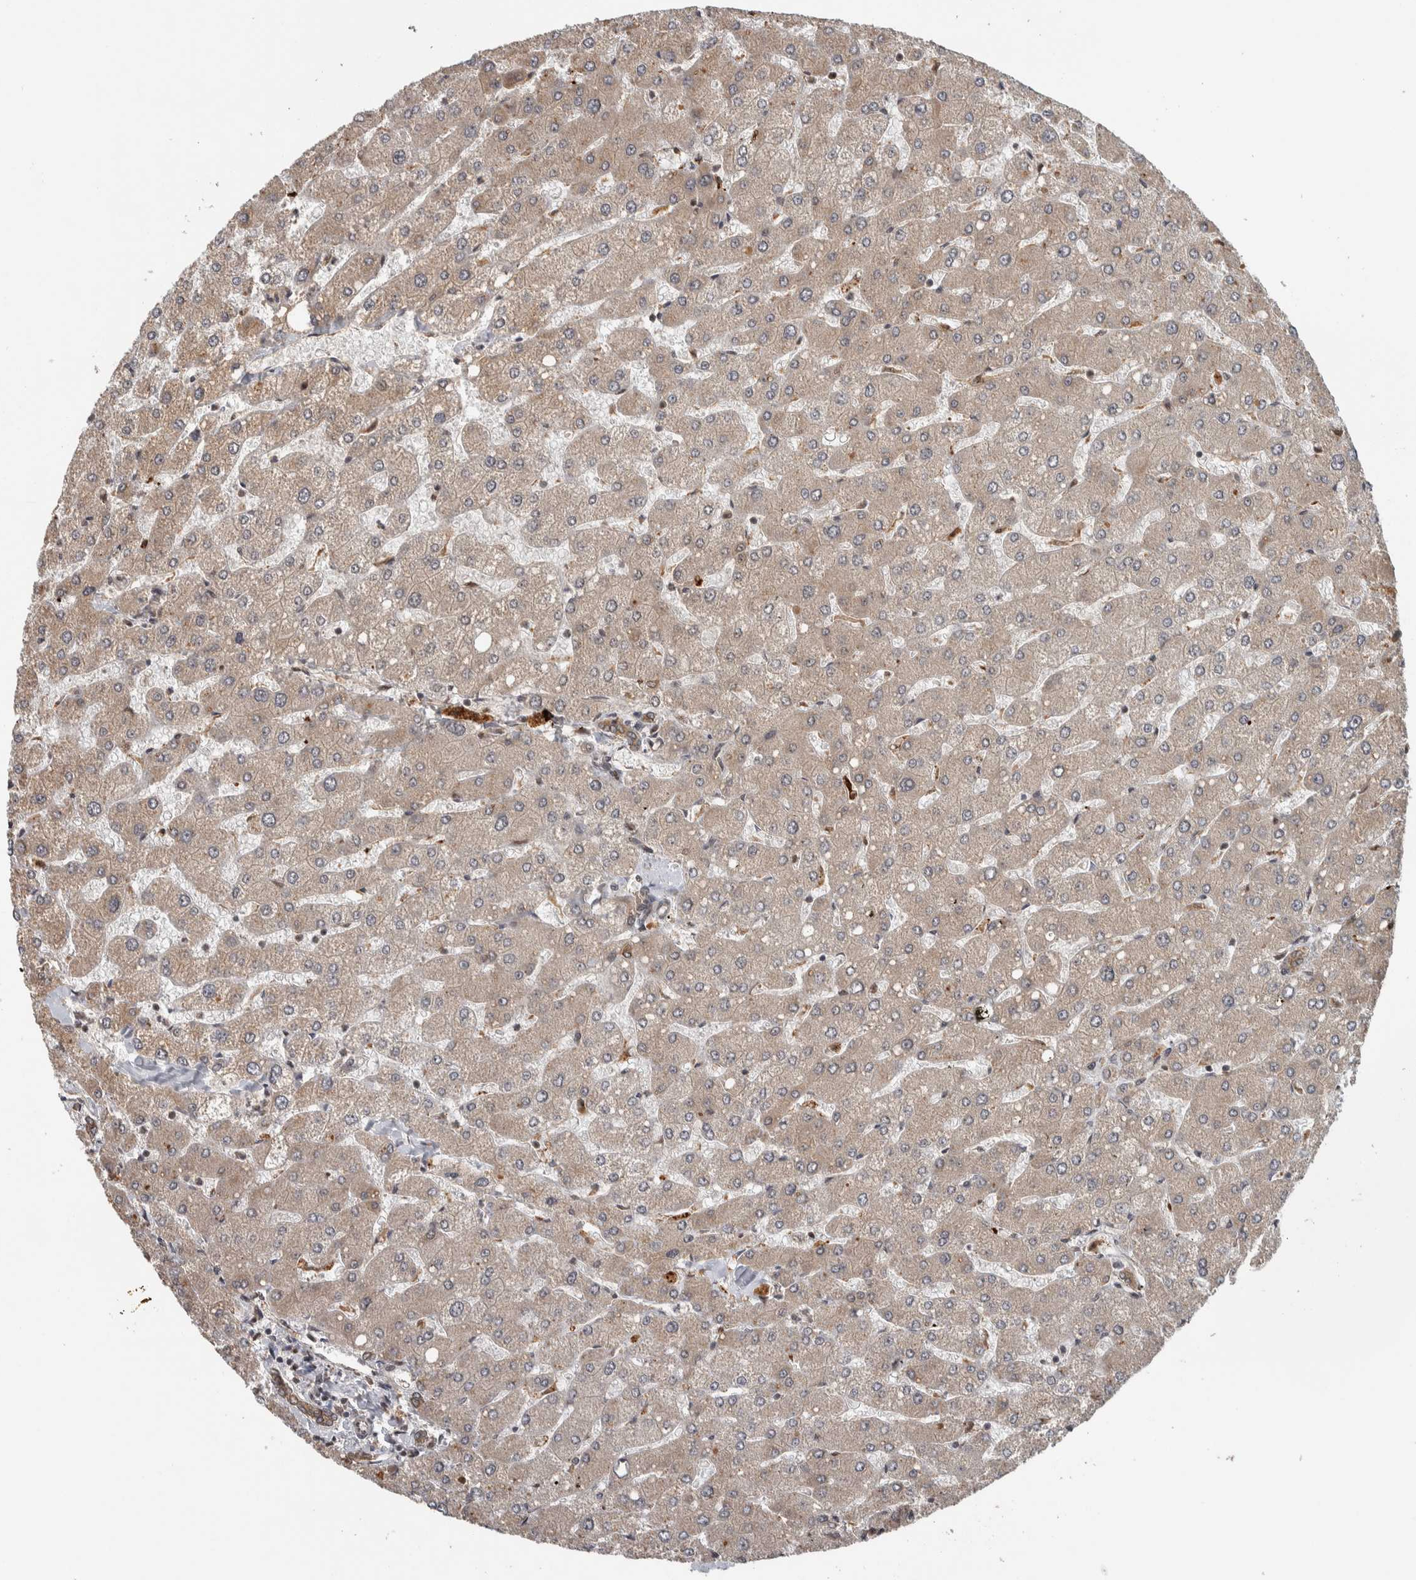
{"staining": {"intensity": "moderate", "quantity": ">75%", "location": "cytoplasmic/membranous"}, "tissue": "liver", "cell_type": "Cholangiocytes", "image_type": "normal", "snomed": [{"axis": "morphology", "description": "Normal tissue, NOS"}, {"axis": "topography", "description": "Liver"}], "caption": "Liver stained with immunohistochemistry displays moderate cytoplasmic/membranous positivity in about >75% of cholangiocytes. The protein is shown in brown color, while the nuclei are stained blue.", "gene": "RPS6KA4", "patient": {"sex": "male", "age": 55}}